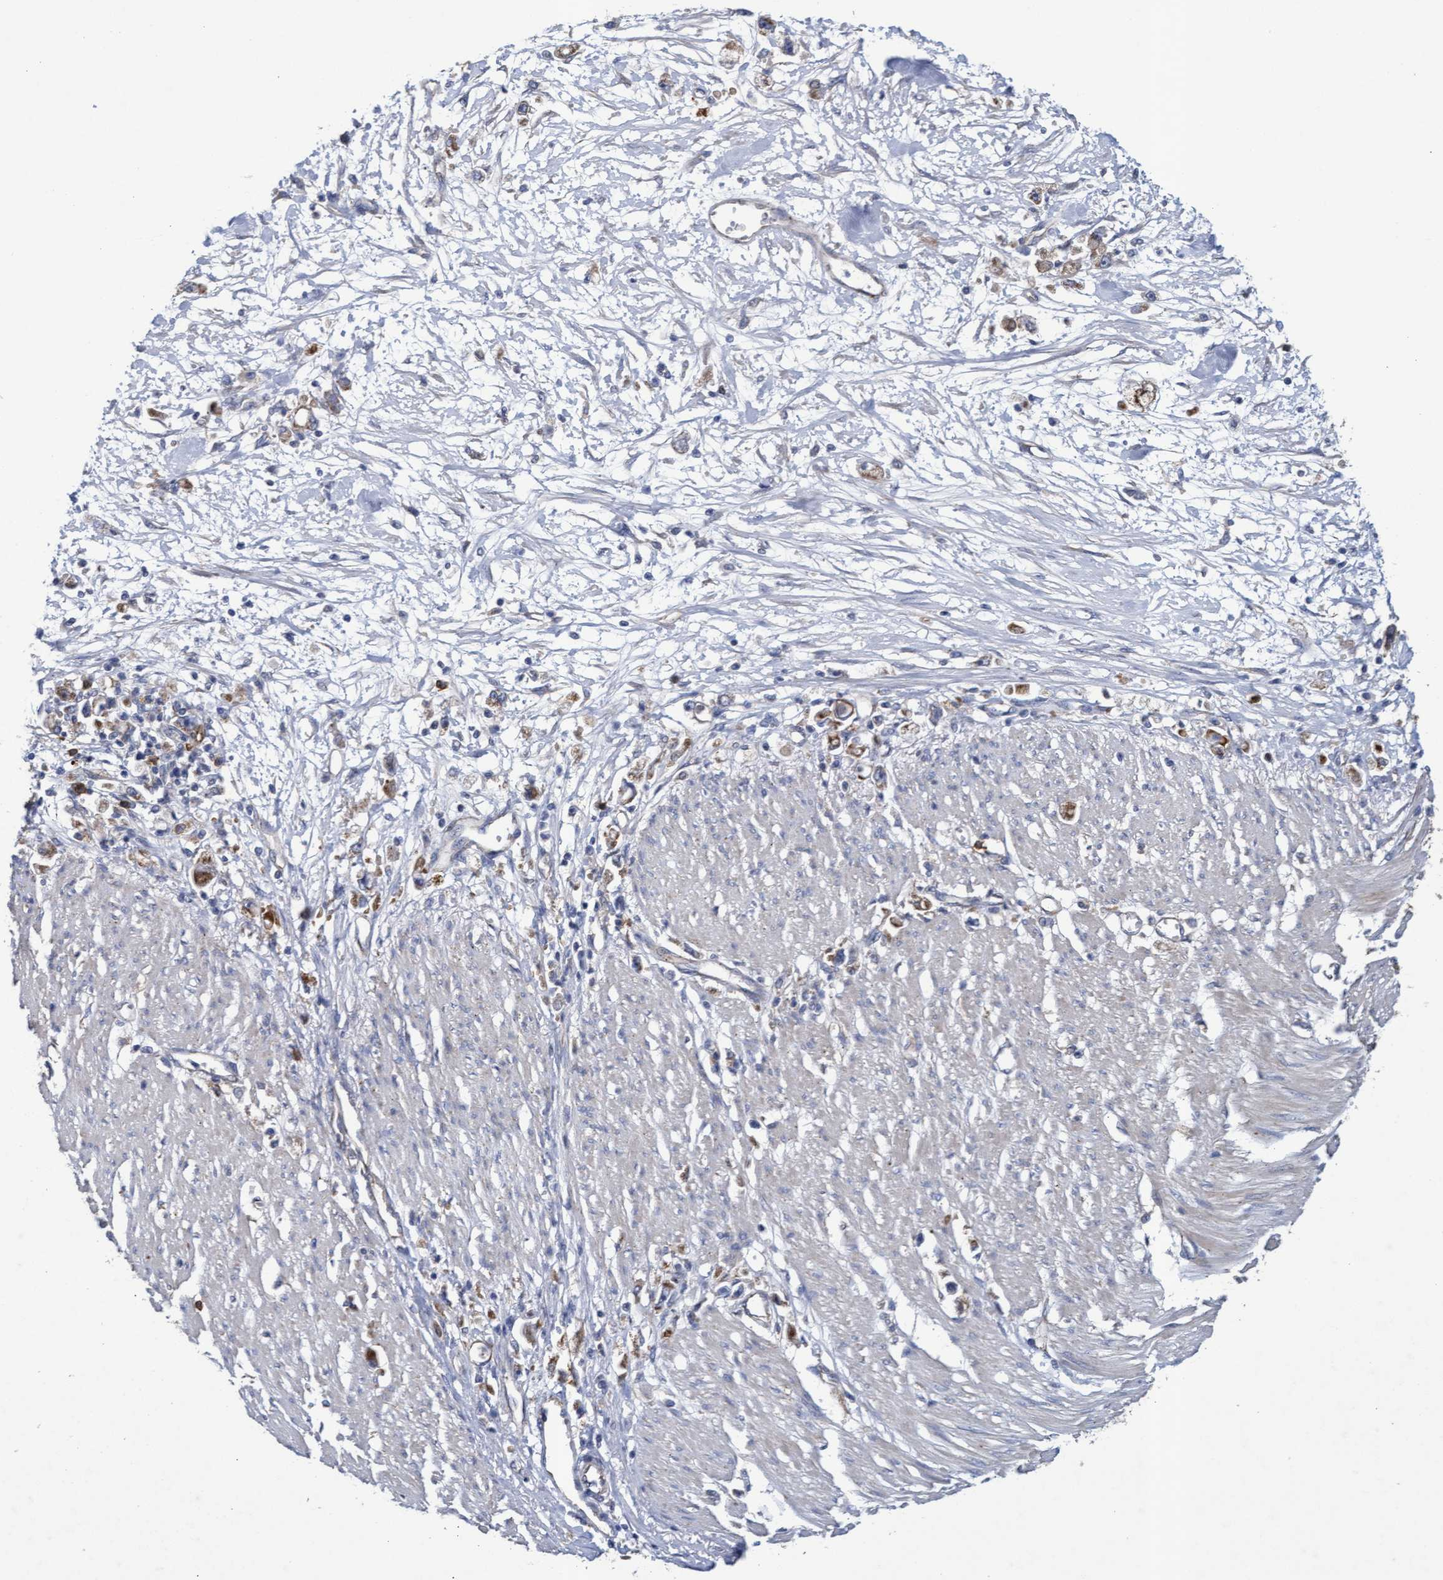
{"staining": {"intensity": "moderate", "quantity": ">75%", "location": "cytoplasmic/membranous"}, "tissue": "stomach cancer", "cell_type": "Tumor cells", "image_type": "cancer", "snomed": [{"axis": "morphology", "description": "Adenocarcinoma, NOS"}, {"axis": "topography", "description": "Stomach"}], "caption": "High-magnification brightfield microscopy of stomach cancer (adenocarcinoma) stained with DAB (3,3'-diaminobenzidine) (brown) and counterstained with hematoxylin (blue). tumor cells exhibit moderate cytoplasmic/membranous staining is present in approximately>75% of cells.", "gene": "MRPL38", "patient": {"sex": "female", "age": 59}}